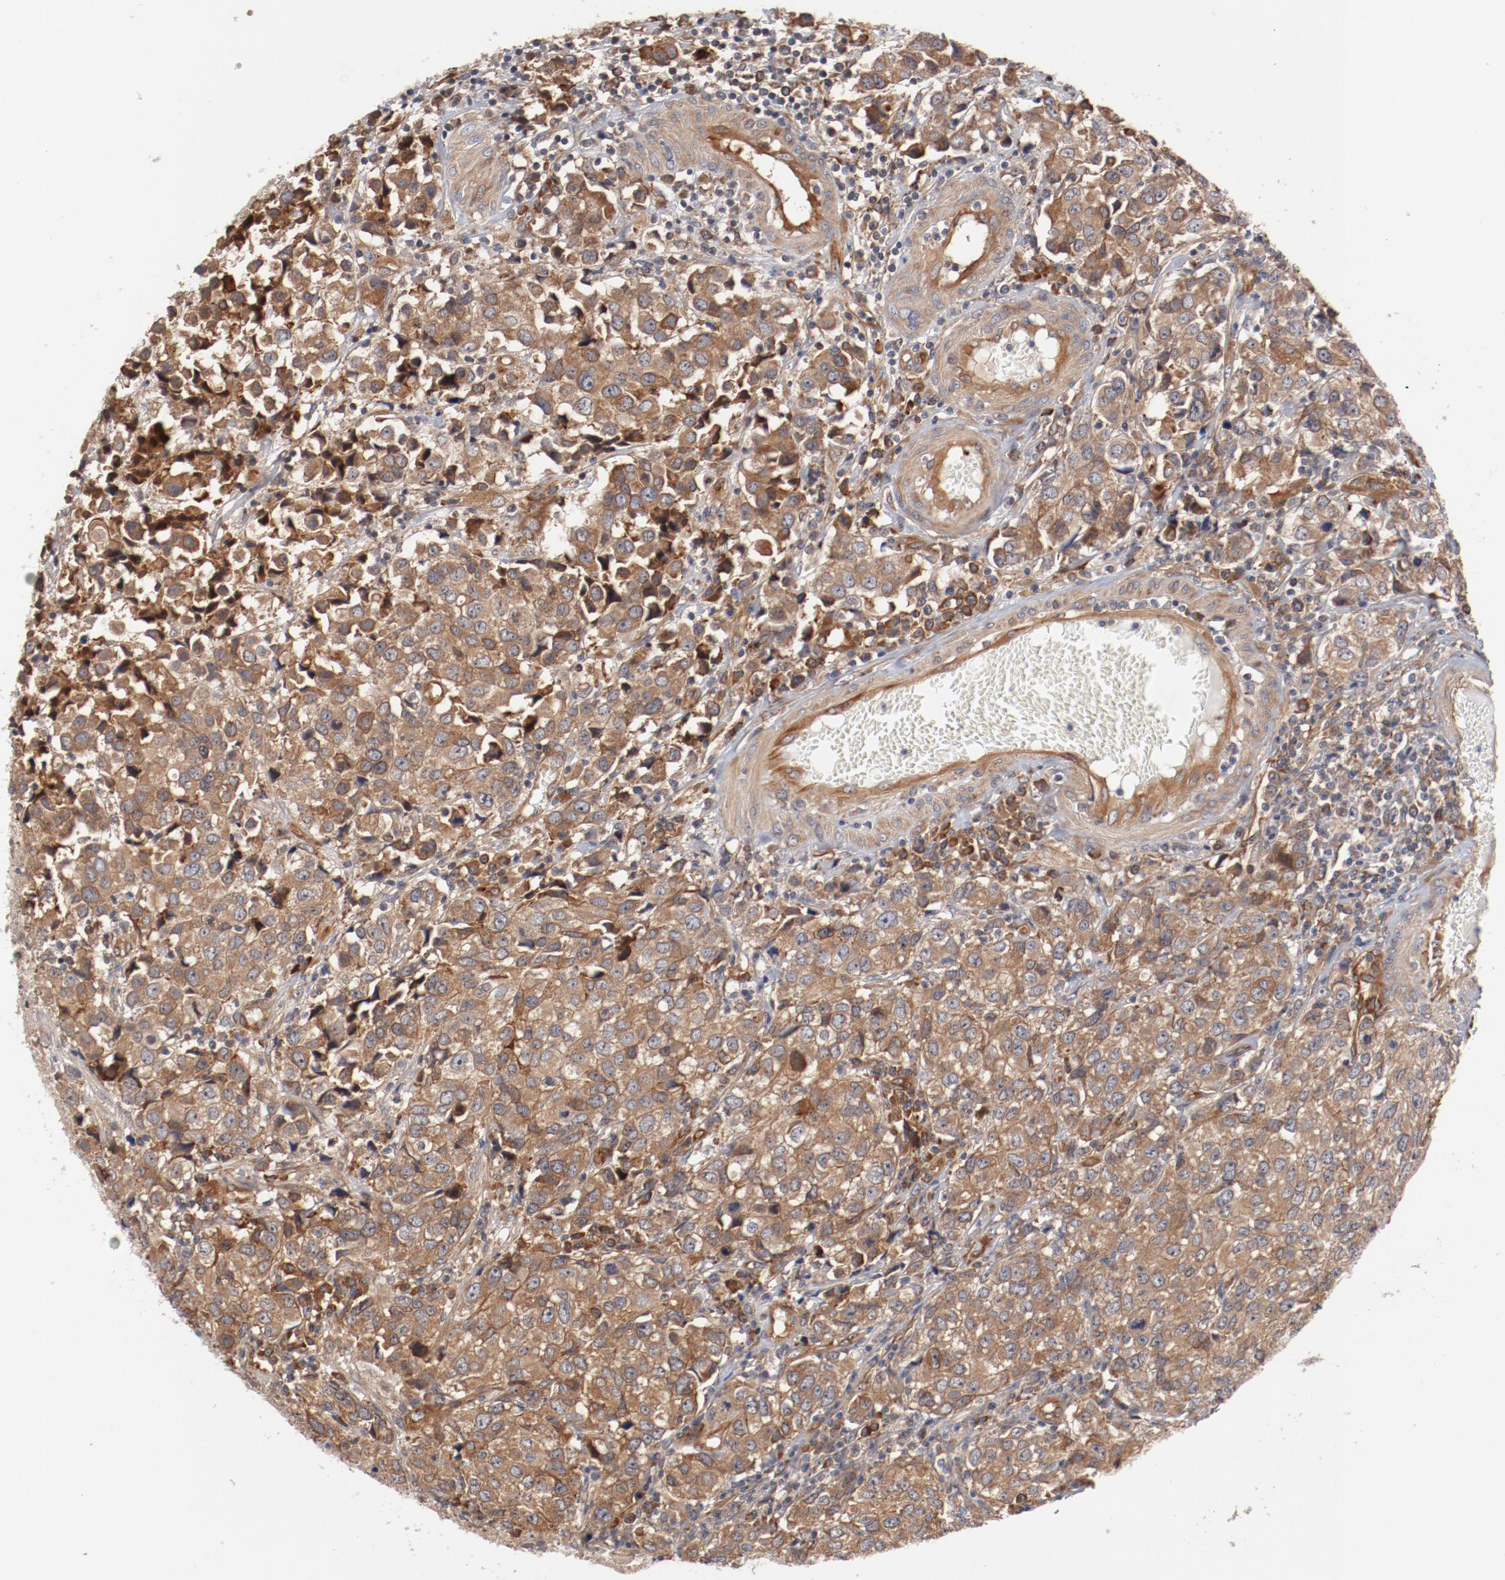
{"staining": {"intensity": "moderate", "quantity": ">75%", "location": "cytoplasmic/membranous"}, "tissue": "urothelial cancer", "cell_type": "Tumor cells", "image_type": "cancer", "snomed": [{"axis": "morphology", "description": "Urothelial carcinoma, High grade"}, {"axis": "topography", "description": "Urinary bladder"}], "caption": "Human urothelial cancer stained with a brown dye demonstrates moderate cytoplasmic/membranous positive staining in about >75% of tumor cells.", "gene": "PITPNM2", "patient": {"sex": "female", "age": 75}}